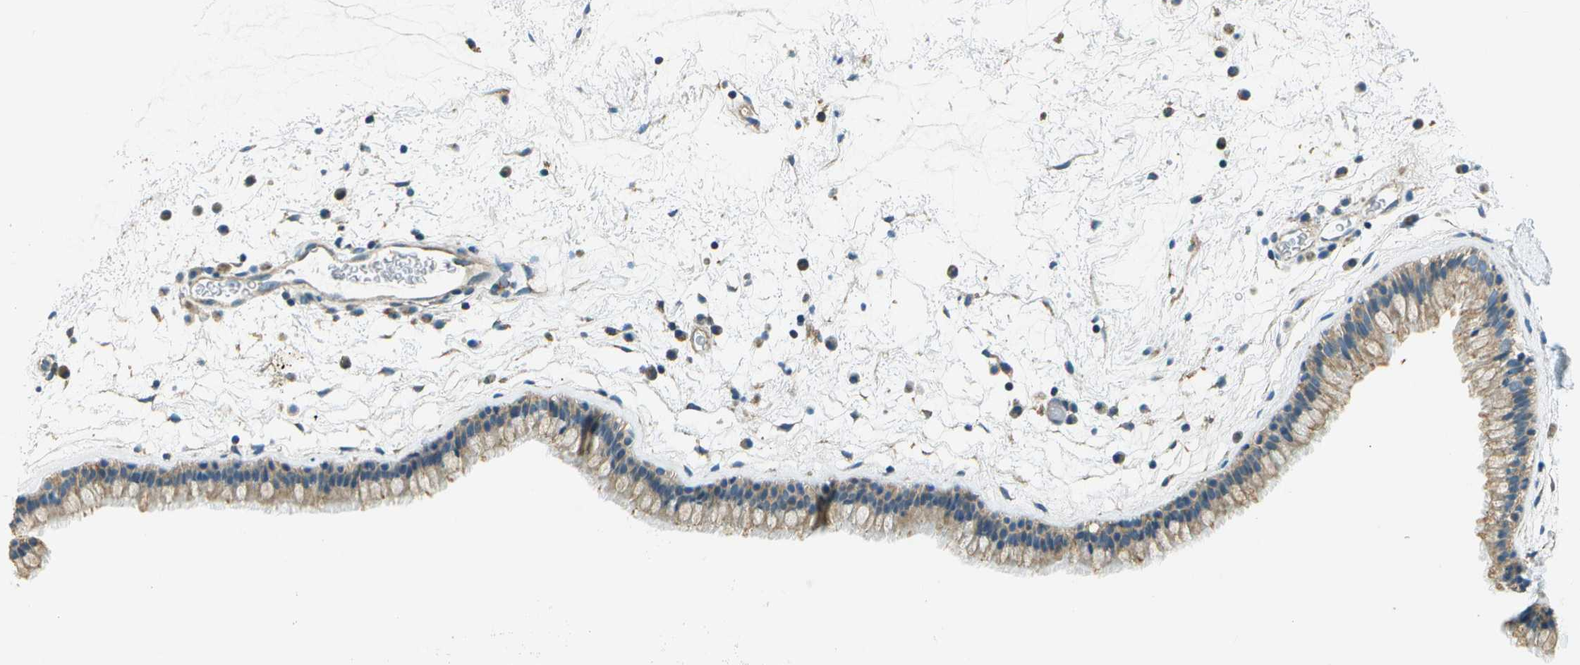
{"staining": {"intensity": "weak", "quantity": "25%-75%", "location": "cytoplasmic/membranous"}, "tissue": "nasopharynx", "cell_type": "Respiratory epithelial cells", "image_type": "normal", "snomed": [{"axis": "morphology", "description": "Normal tissue, NOS"}, {"axis": "morphology", "description": "Inflammation, NOS"}, {"axis": "topography", "description": "Nasopharynx"}], "caption": "Brown immunohistochemical staining in unremarkable nasopharynx displays weak cytoplasmic/membranous staining in about 25%-75% of respiratory epithelial cells.", "gene": "TMEM51", "patient": {"sex": "male", "age": 48}}